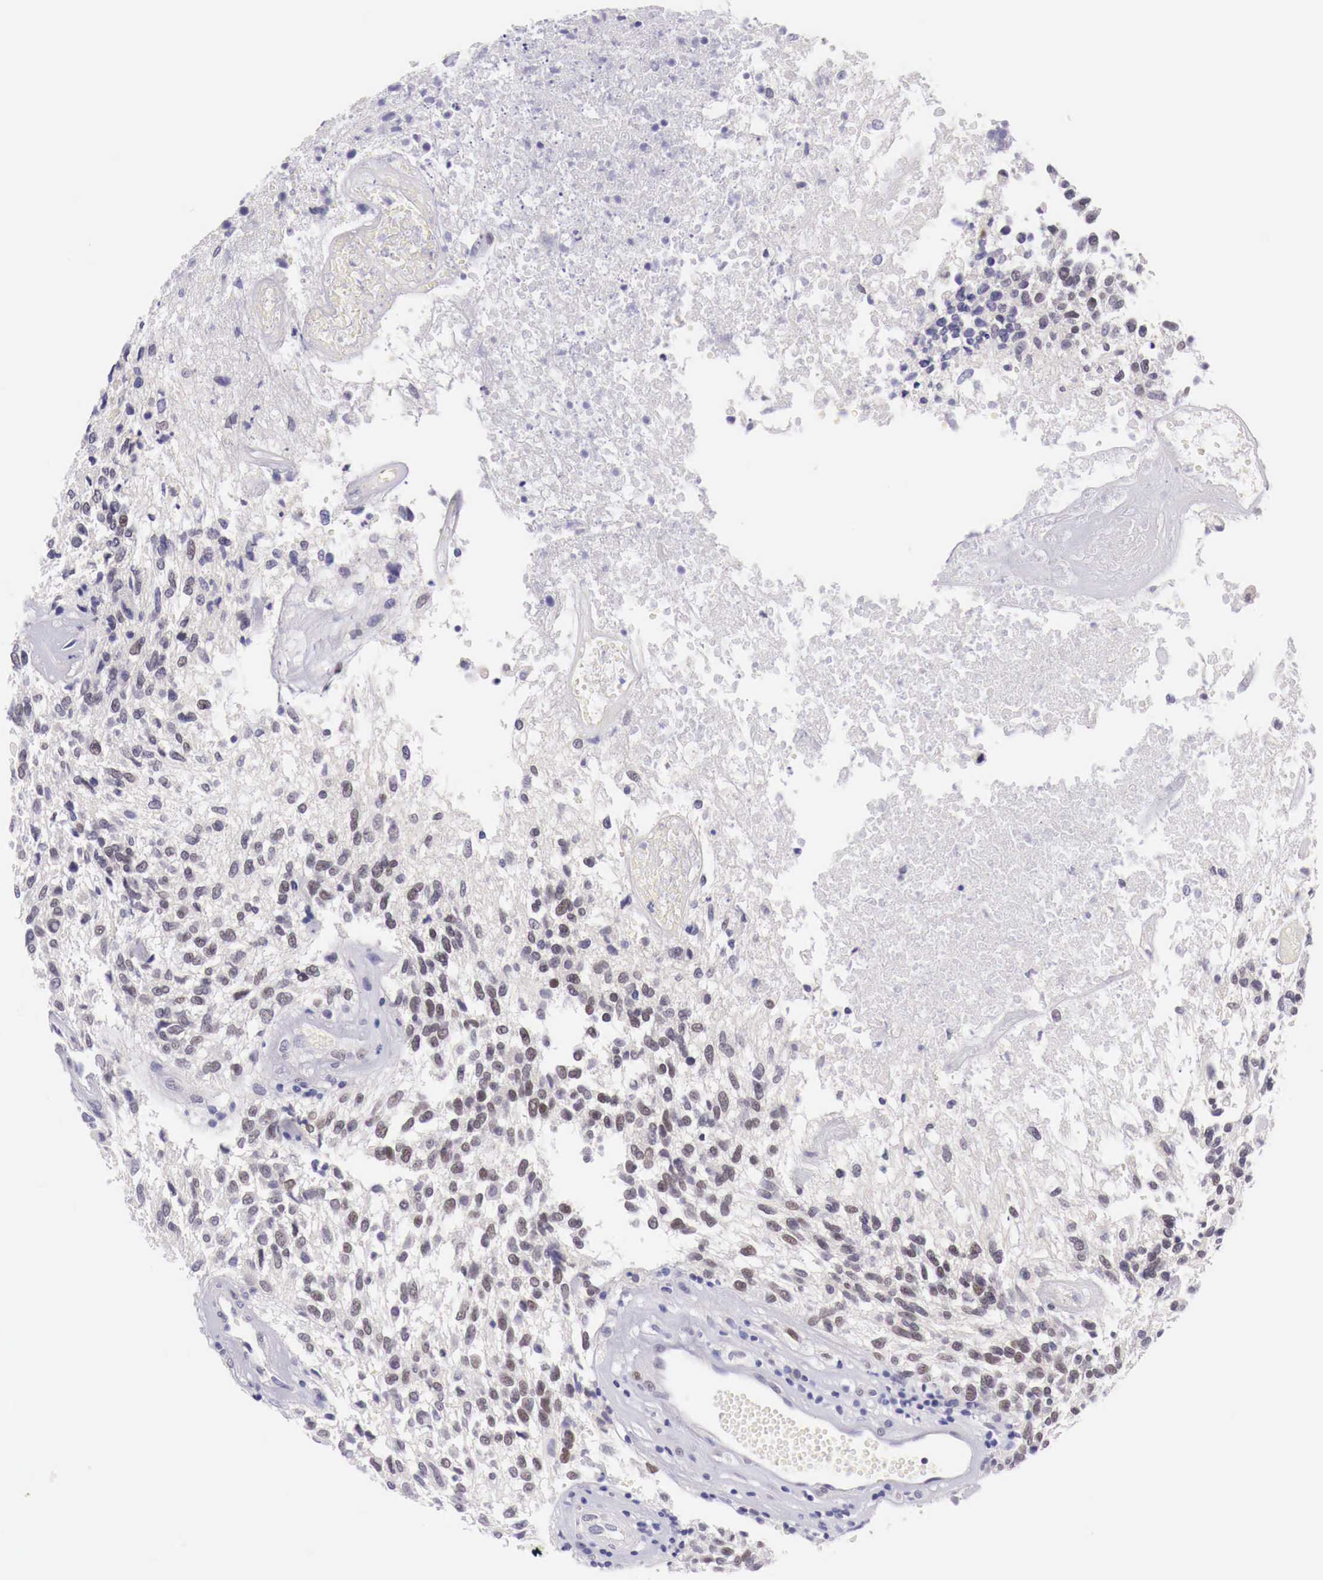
{"staining": {"intensity": "negative", "quantity": "none", "location": "none"}, "tissue": "glioma", "cell_type": "Tumor cells", "image_type": "cancer", "snomed": [{"axis": "morphology", "description": "Glioma, malignant, High grade"}, {"axis": "topography", "description": "Brain"}], "caption": "Tumor cells are negative for protein expression in human malignant high-grade glioma.", "gene": "BCL6", "patient": {"sex": "male", "age": 77}}